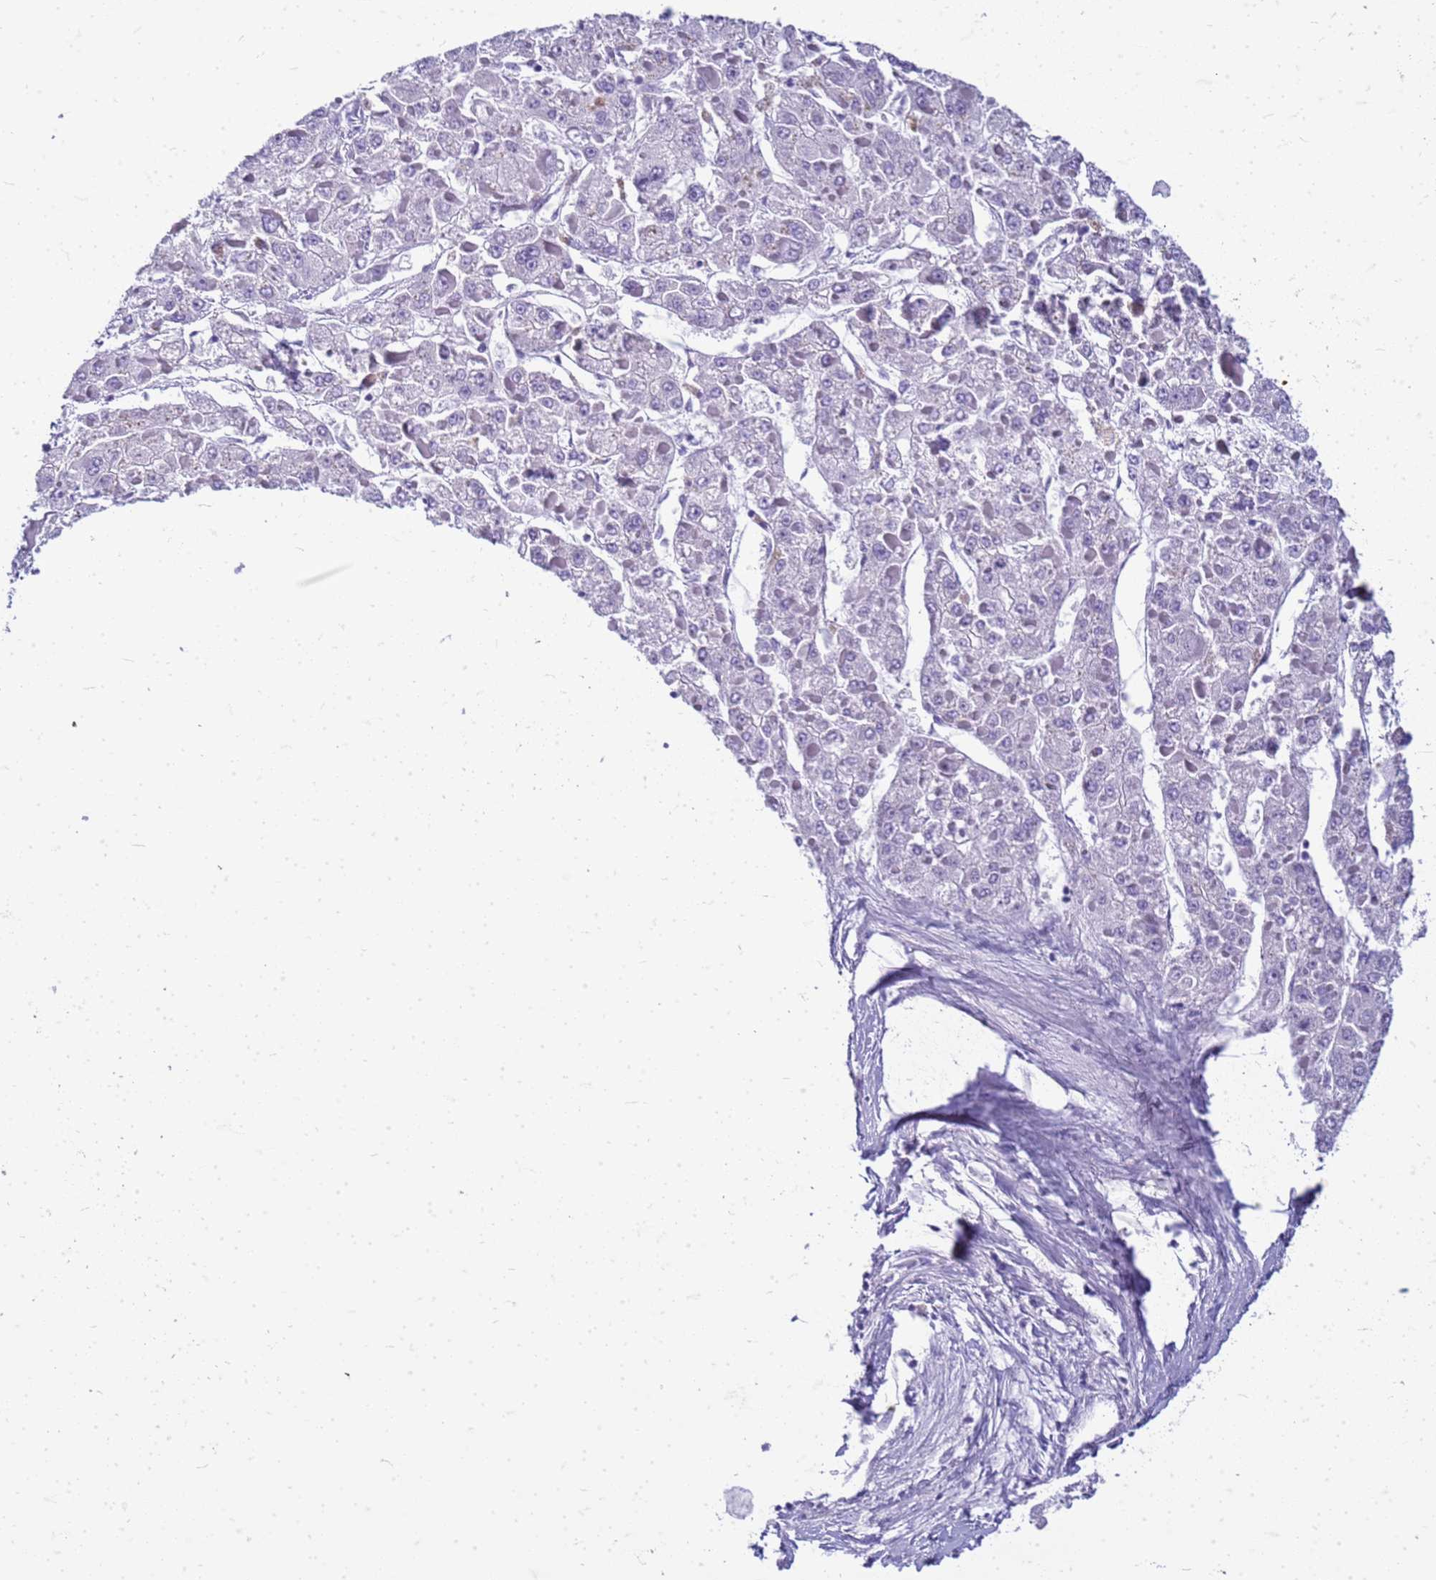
{"staining": {"intensity": "negative", "quantity": "none", "location": "none"}, "tissue": "liver cancer", "cell_type": "Tumor cells", "image_type": "cancer", "snomed": [{"axis": "morphology", "description": "Carcinoma, Hepatocellular, NOS"}, {"axis": "topography", "description": "Liver"}], "caption": "Immunohistochemistry image of human liver hepatocellular carcinoma stained for a protein (brown), which shows no staining in tumor cells.", "gene": "CFAP100", "patient": {"sex": "female", "age": 73}}